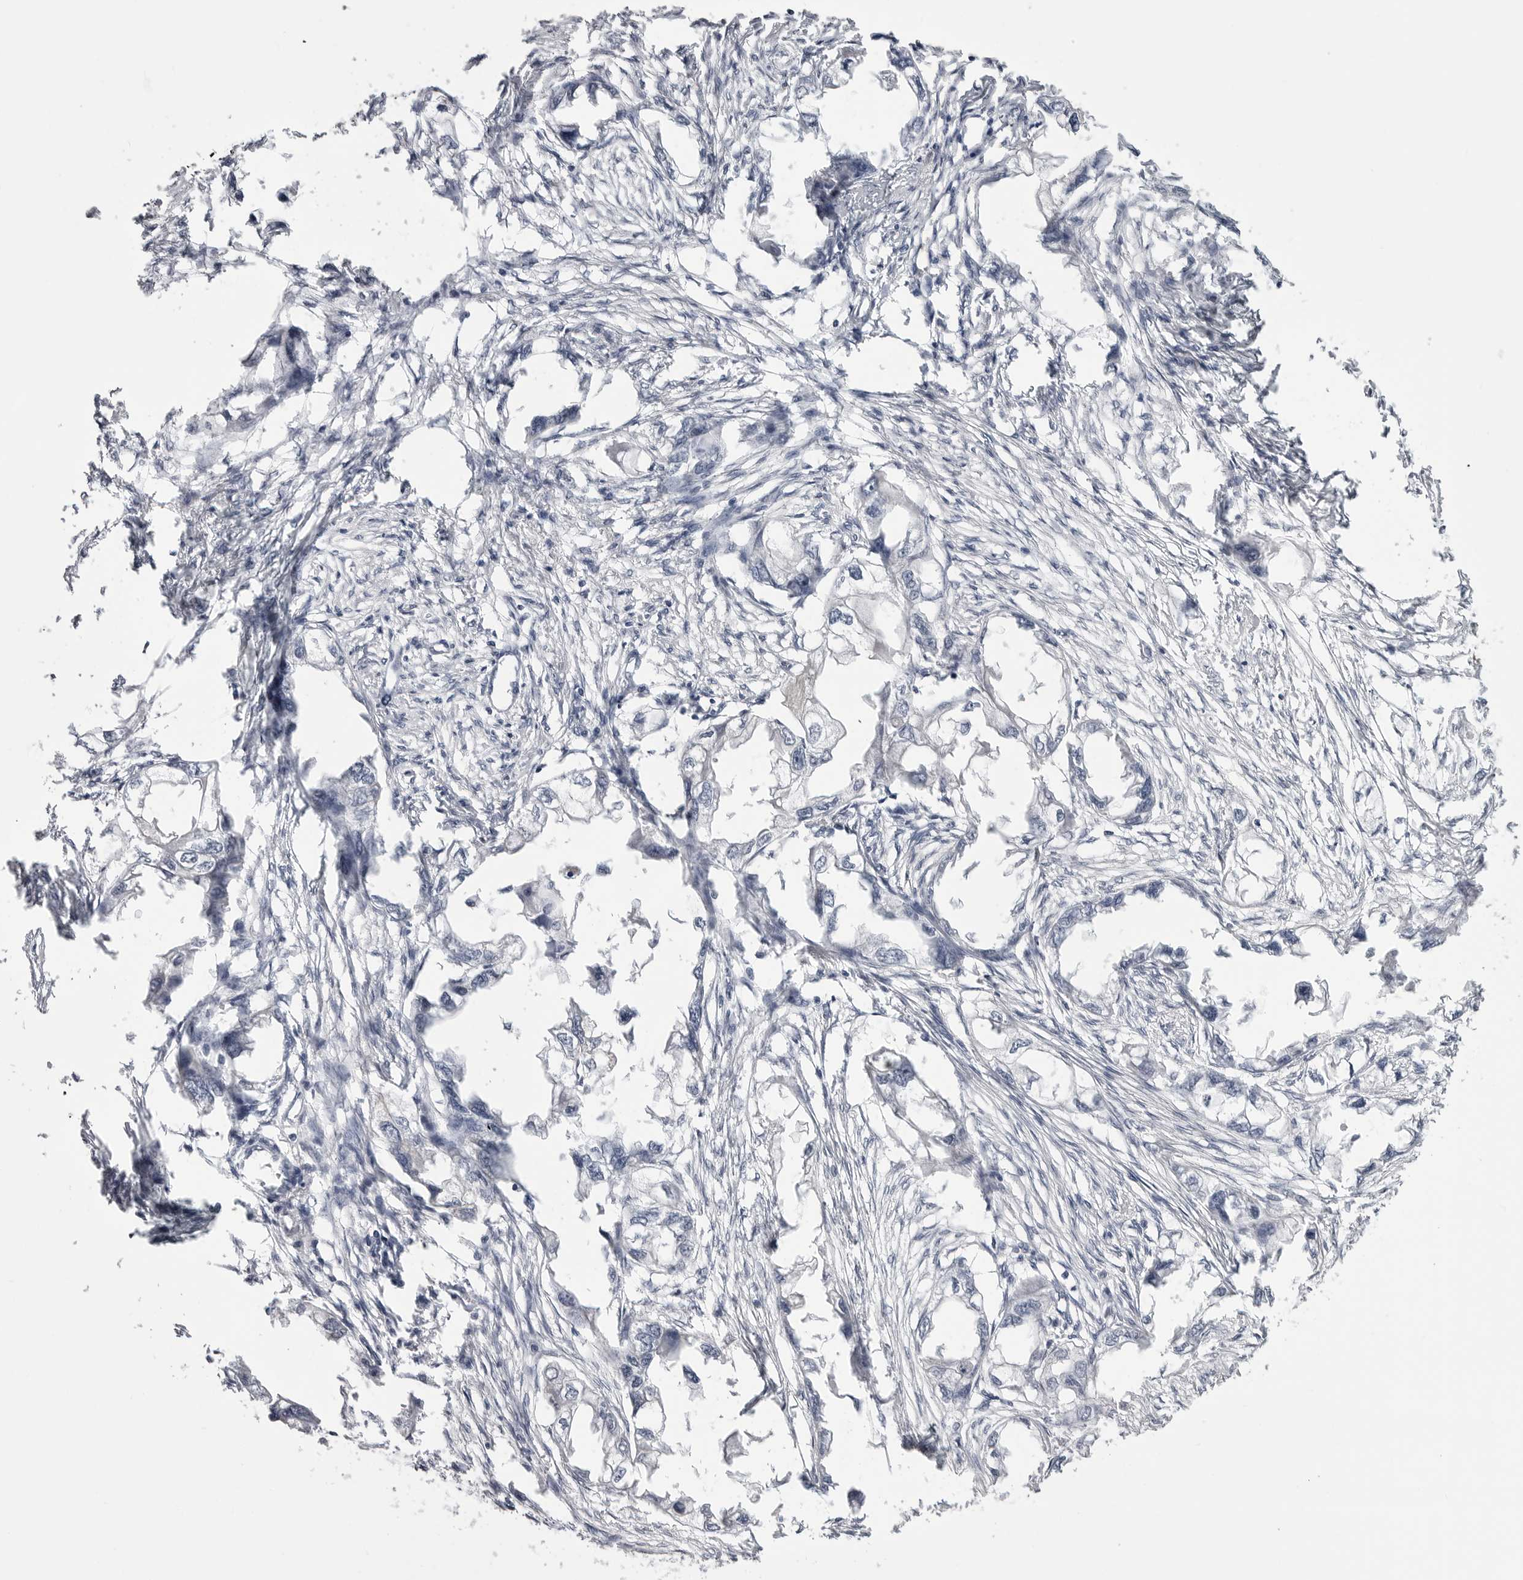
{"staining": {"intensity": "negative", "quantity": "none", "location": "none"}, "tissue": "endometrial cancer", "cell_type": "Tumor cells", "image_type": "cancer", "snomed": [{"axis": "morphology", "description": "Adenocarcinoma, NOS"}, {"axis": "morphology", "description": "Adenocarcinoma, metastatic, NOS"}, {"axis": "topography", "description": "Adipose tissue"}, {"axis": "topography", "description": "Endometrium"}], "caption": "Tumor cells are negative for brown protein staining in endometrial adenocarcinoma.", "gene": "STAP2", "patient": {"sex": "female", "age": 67}}